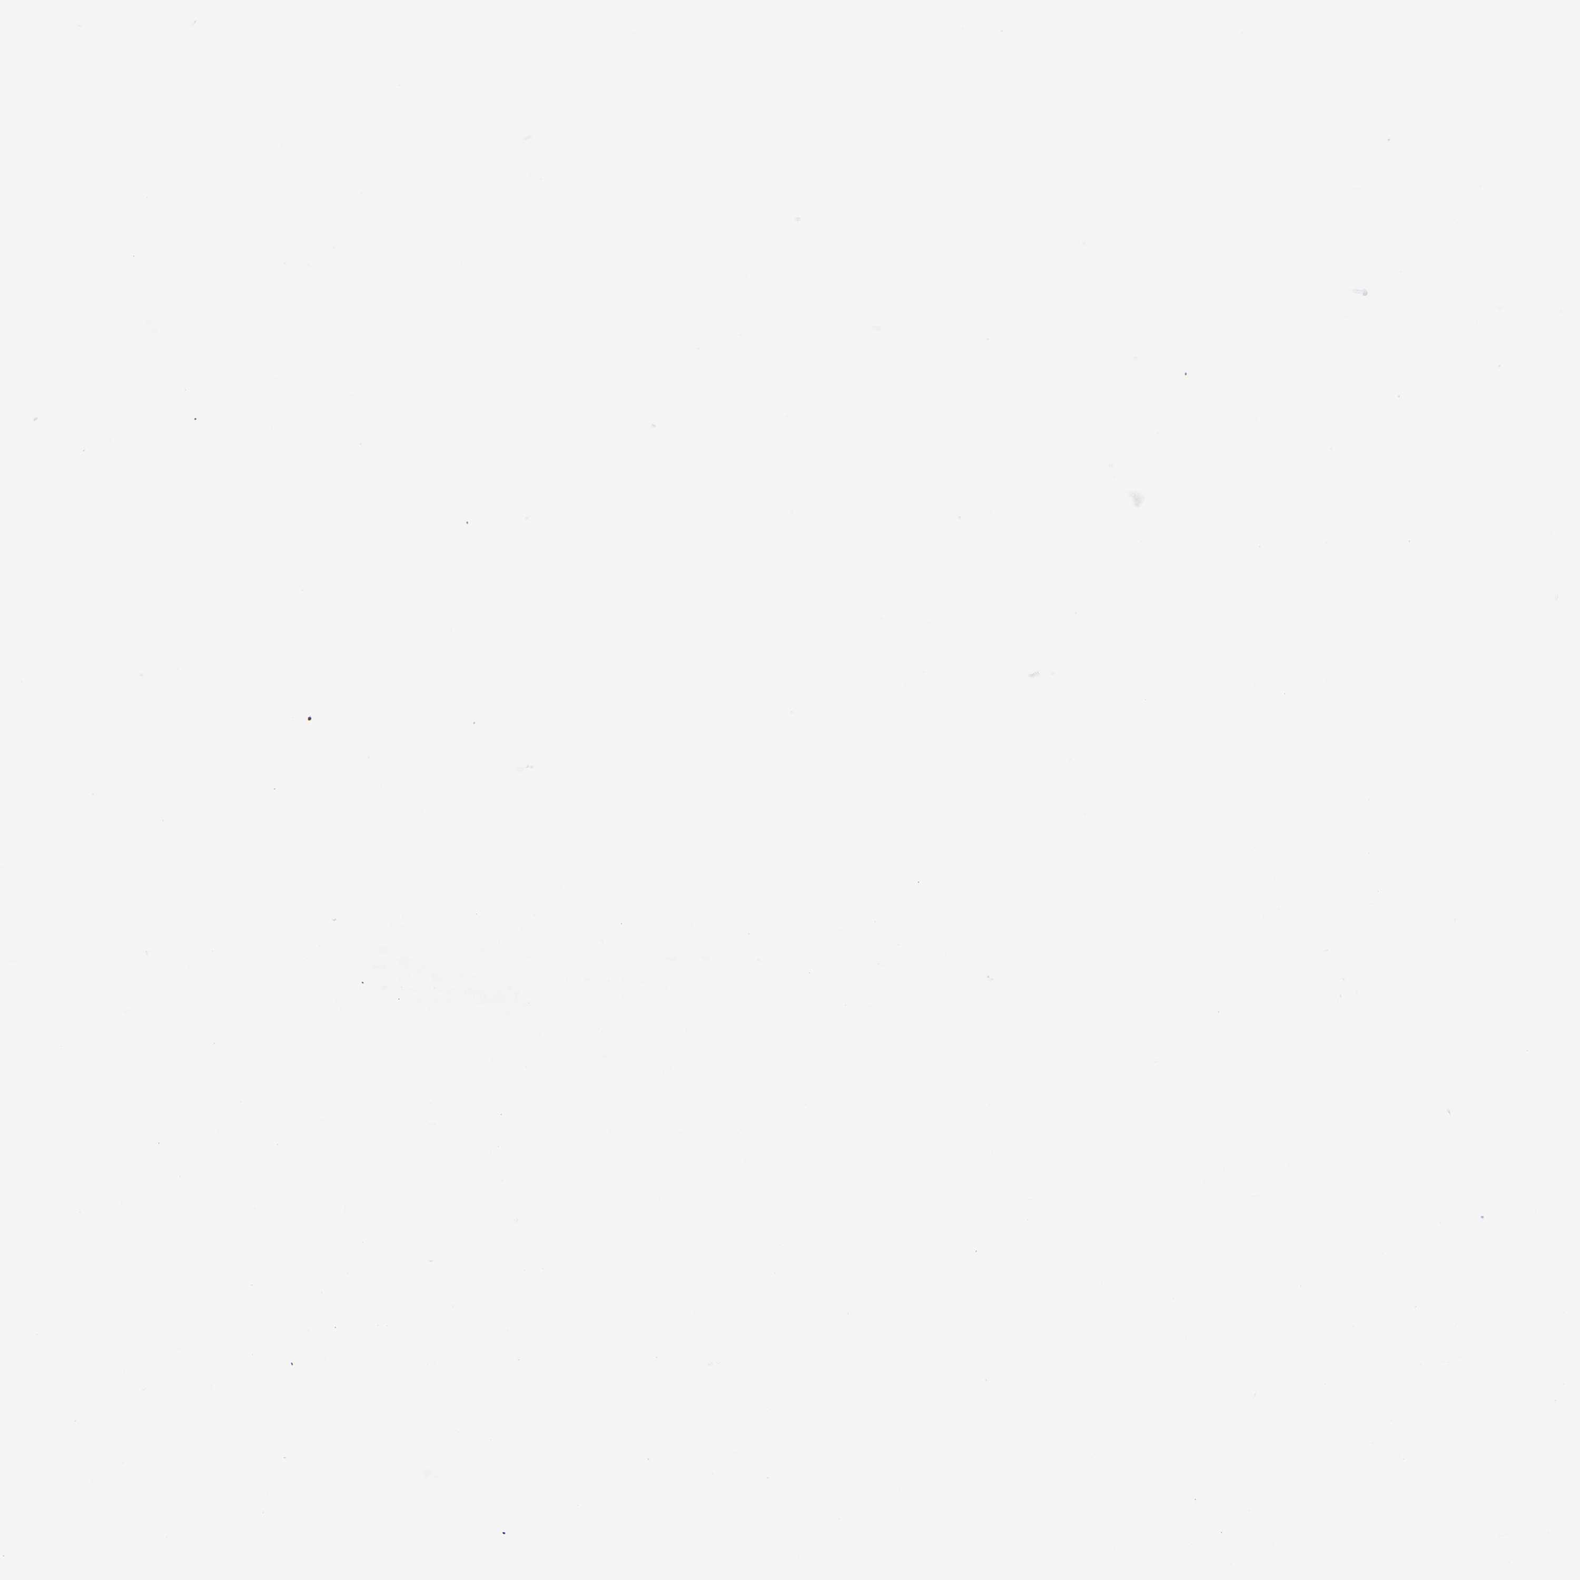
{"staining": {"intensity": "moderate", "quantity": ">75%", "location": "cytoplasmic/membranous"}, "tissue": "nasopharynx", "cell_type": "Respiratory epithelial cells", "image_type": "normal", "snomed": [{"axis": "morphology", "description": "Normal tissue, NOS"}, {"axis": "topography", "description": "Nasopharynx"}], "caption": "An immunohistochemistry (IHC) micrograph of benign tissue is shown. Protein staining in brown highlights moderate cytoplasmic/membranous positivity in nasopharynx within respiratory epithelial cells.", "gene": "SOCS6", "patient": {"sex": "female", "age": 51}}